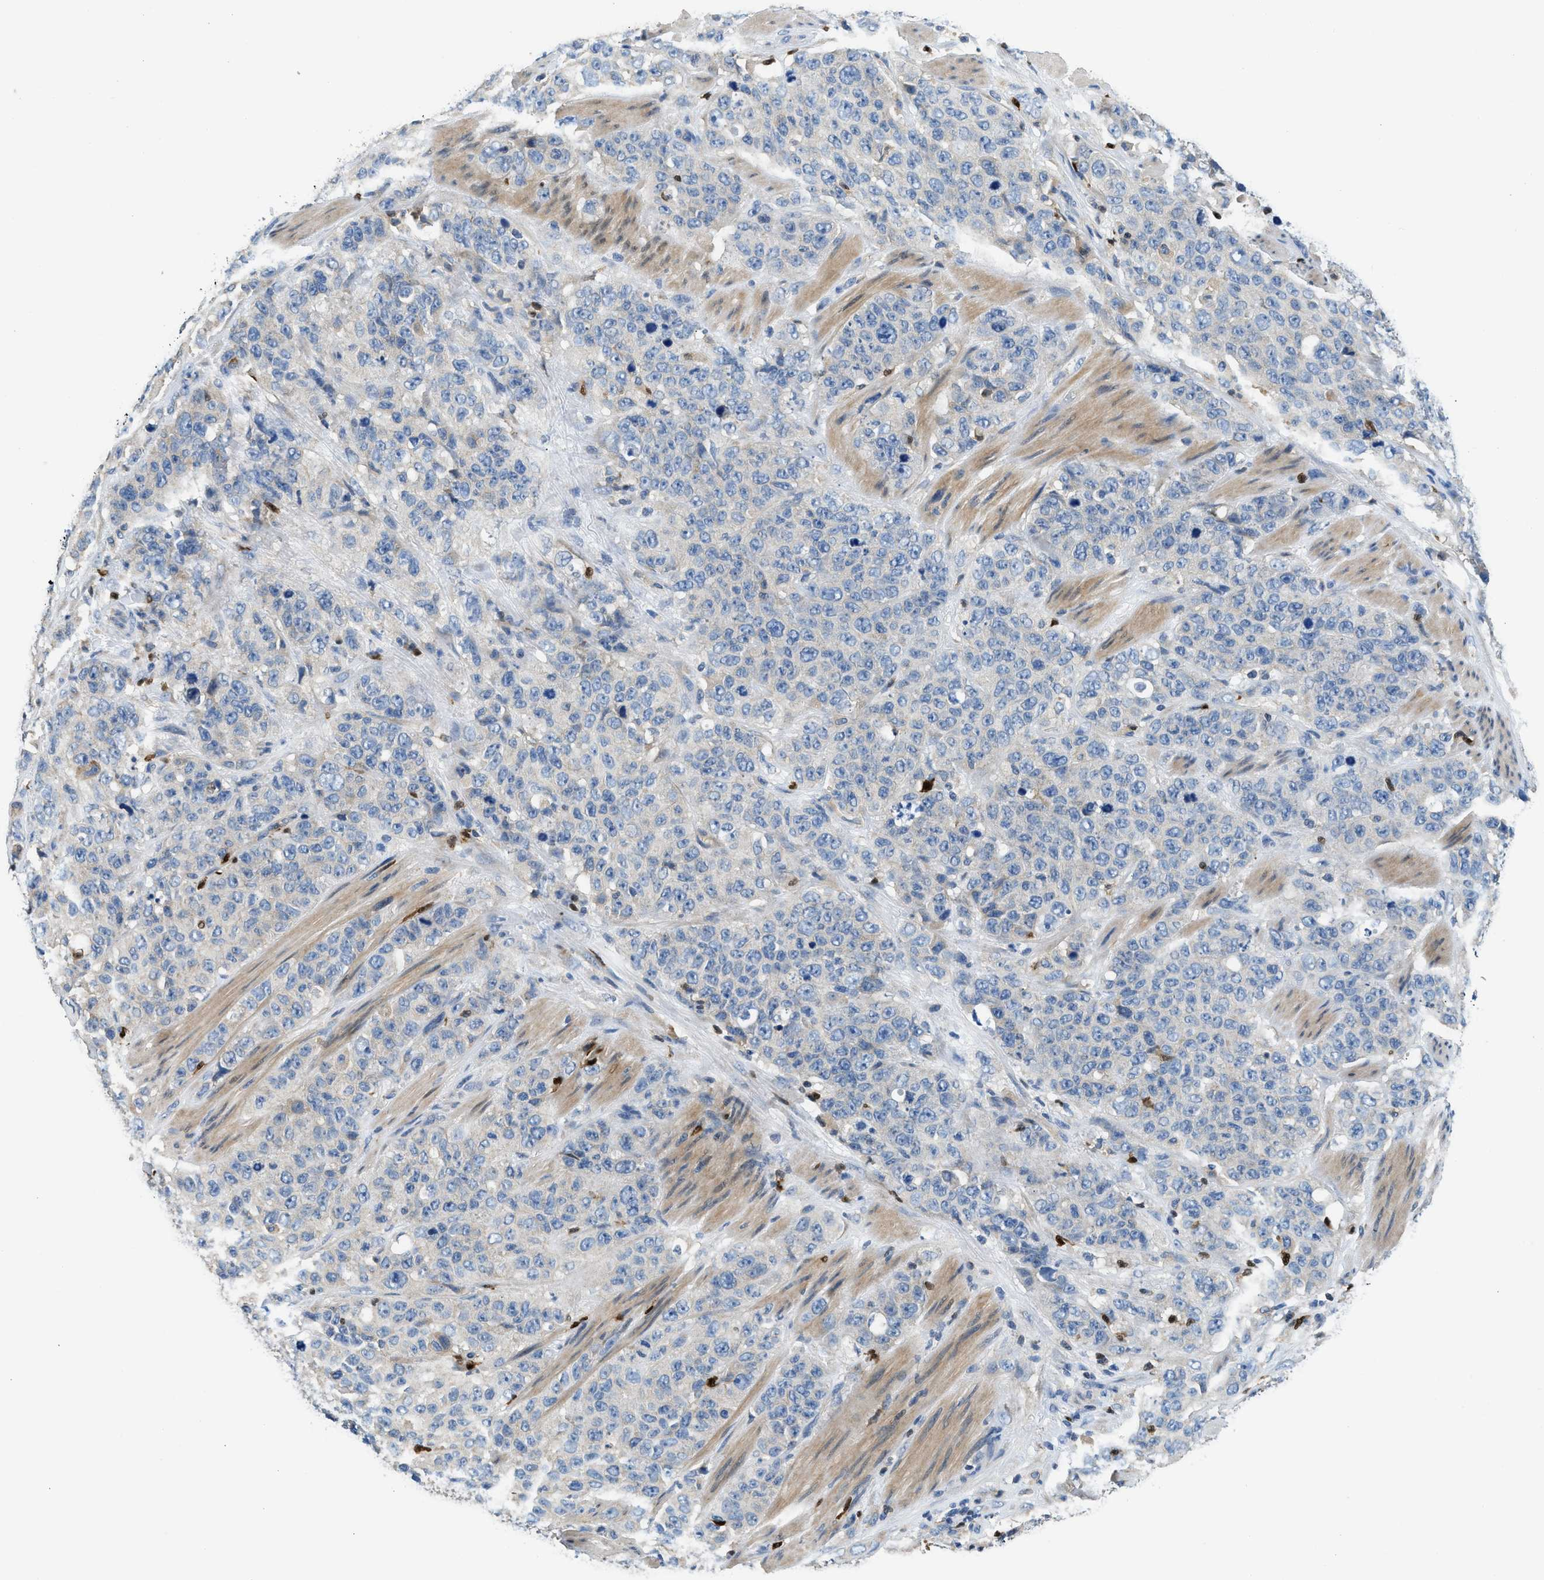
{"staining": {"intensity": "negative", "quantity": "none", "location": "none"}, "tissue": "stomach cancer", "cell_type": "Tumor cells", "image_type": "cancer", "snomed": [{"axis": "morphology", "description": "Adenocarcinoma, NOS"}, {"axis": "topography", "description": "Stomach"}], "caption": "Adenocarcinoma (stomach) was stained to show a protein in brown. There is no significant positivity in tumor cells. The staining is performed using DAB (3,3'-diaminobenzidine) brown chromogen with nuclei counter-stained in using hematoxylin.", "gene": "TOX", "patient": {"sex": "male", "age": 48}}